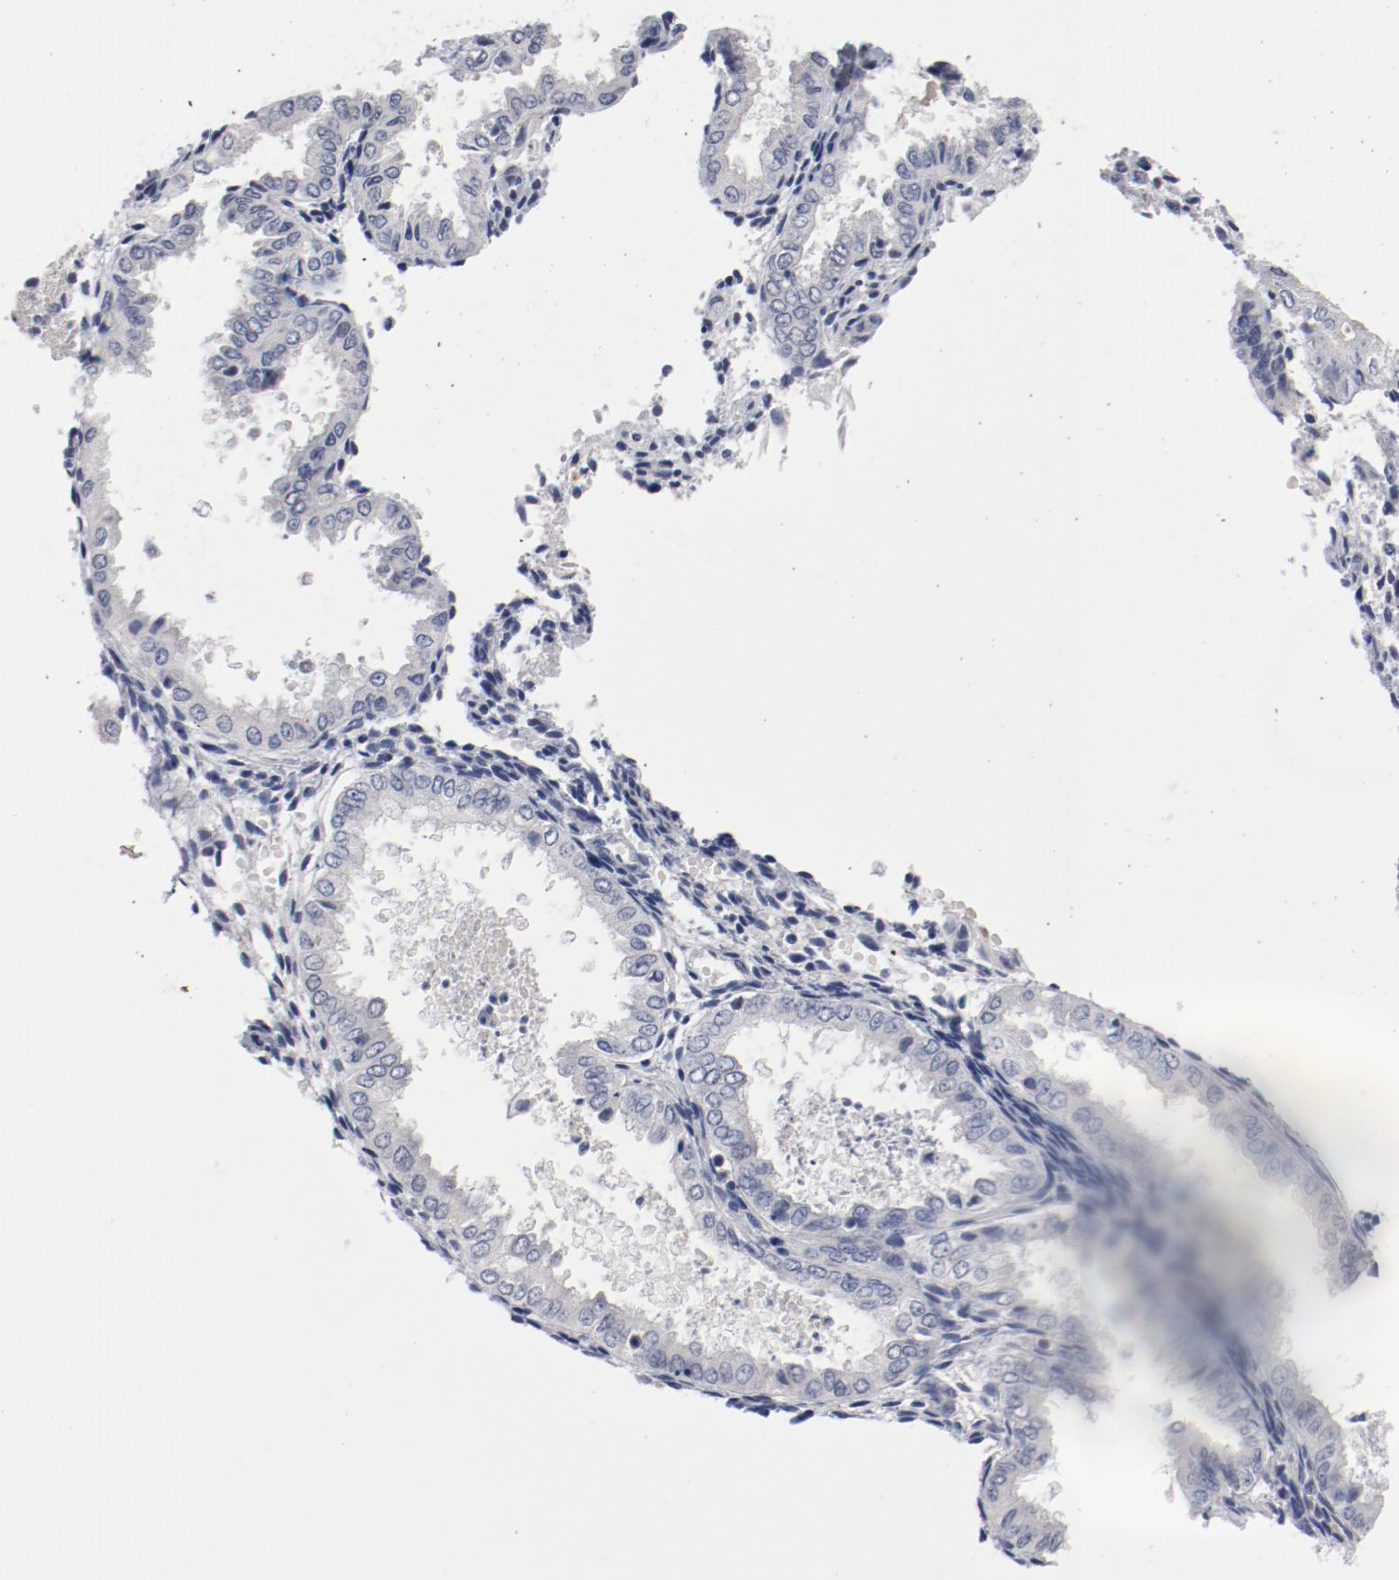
{"staining": {"intensity": "negative", "quantity": "none", "location": "none"}, "tissue": "endometrium", "cell_type": "Cells in endometrial stroma", "image_type": "normal", "snomed": [{"axis": "morphology", "description": "Normal tissue, NOS"}, {"axis": "topography", "description": "Endometrium"}], "caption": "This is a image of immunohistochemistry staining of benign endometrium, which shows no positivity in cells in endometrial stroma. (DAB immunohistochemistry, high magnification).", "gene": "CBL", "patient": {"sex": "female", "age": 33}}